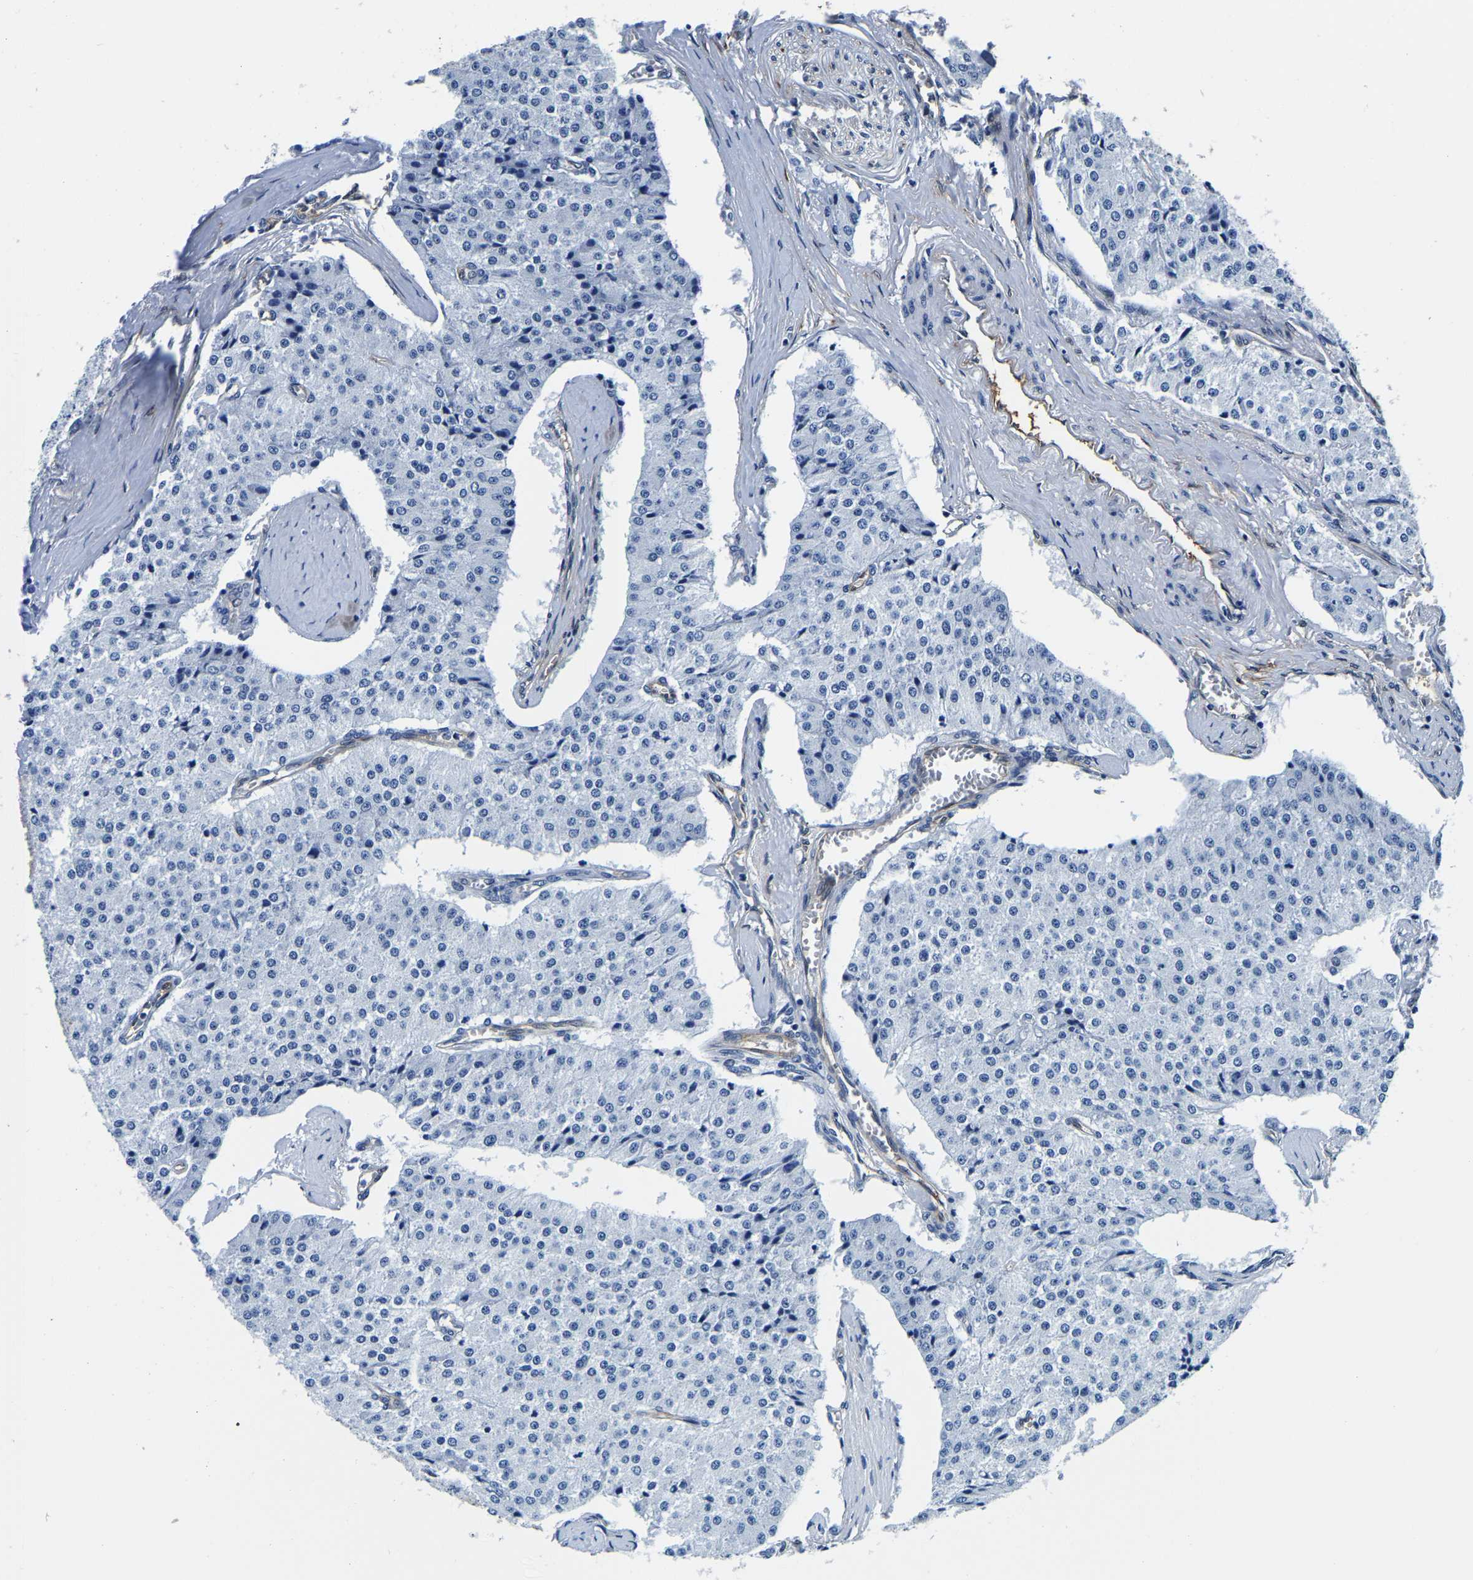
{"staining": {"intensity": "negative", "quantity": "none", "location": "none"}, "tissue": "carcinoid", "cell_type": "Tumor cells", "image_type": "cancer", "snomed": [{"axis": "morphology", "description": "Carcinoid, malignant, NOS"}, {"axis": "topography", "description": "Colon"}], "caption": "There is no significant staining in tumor cells of carcinoid.", "gene": "S100A13", "patient": {"sex": "female", "age": 52}}